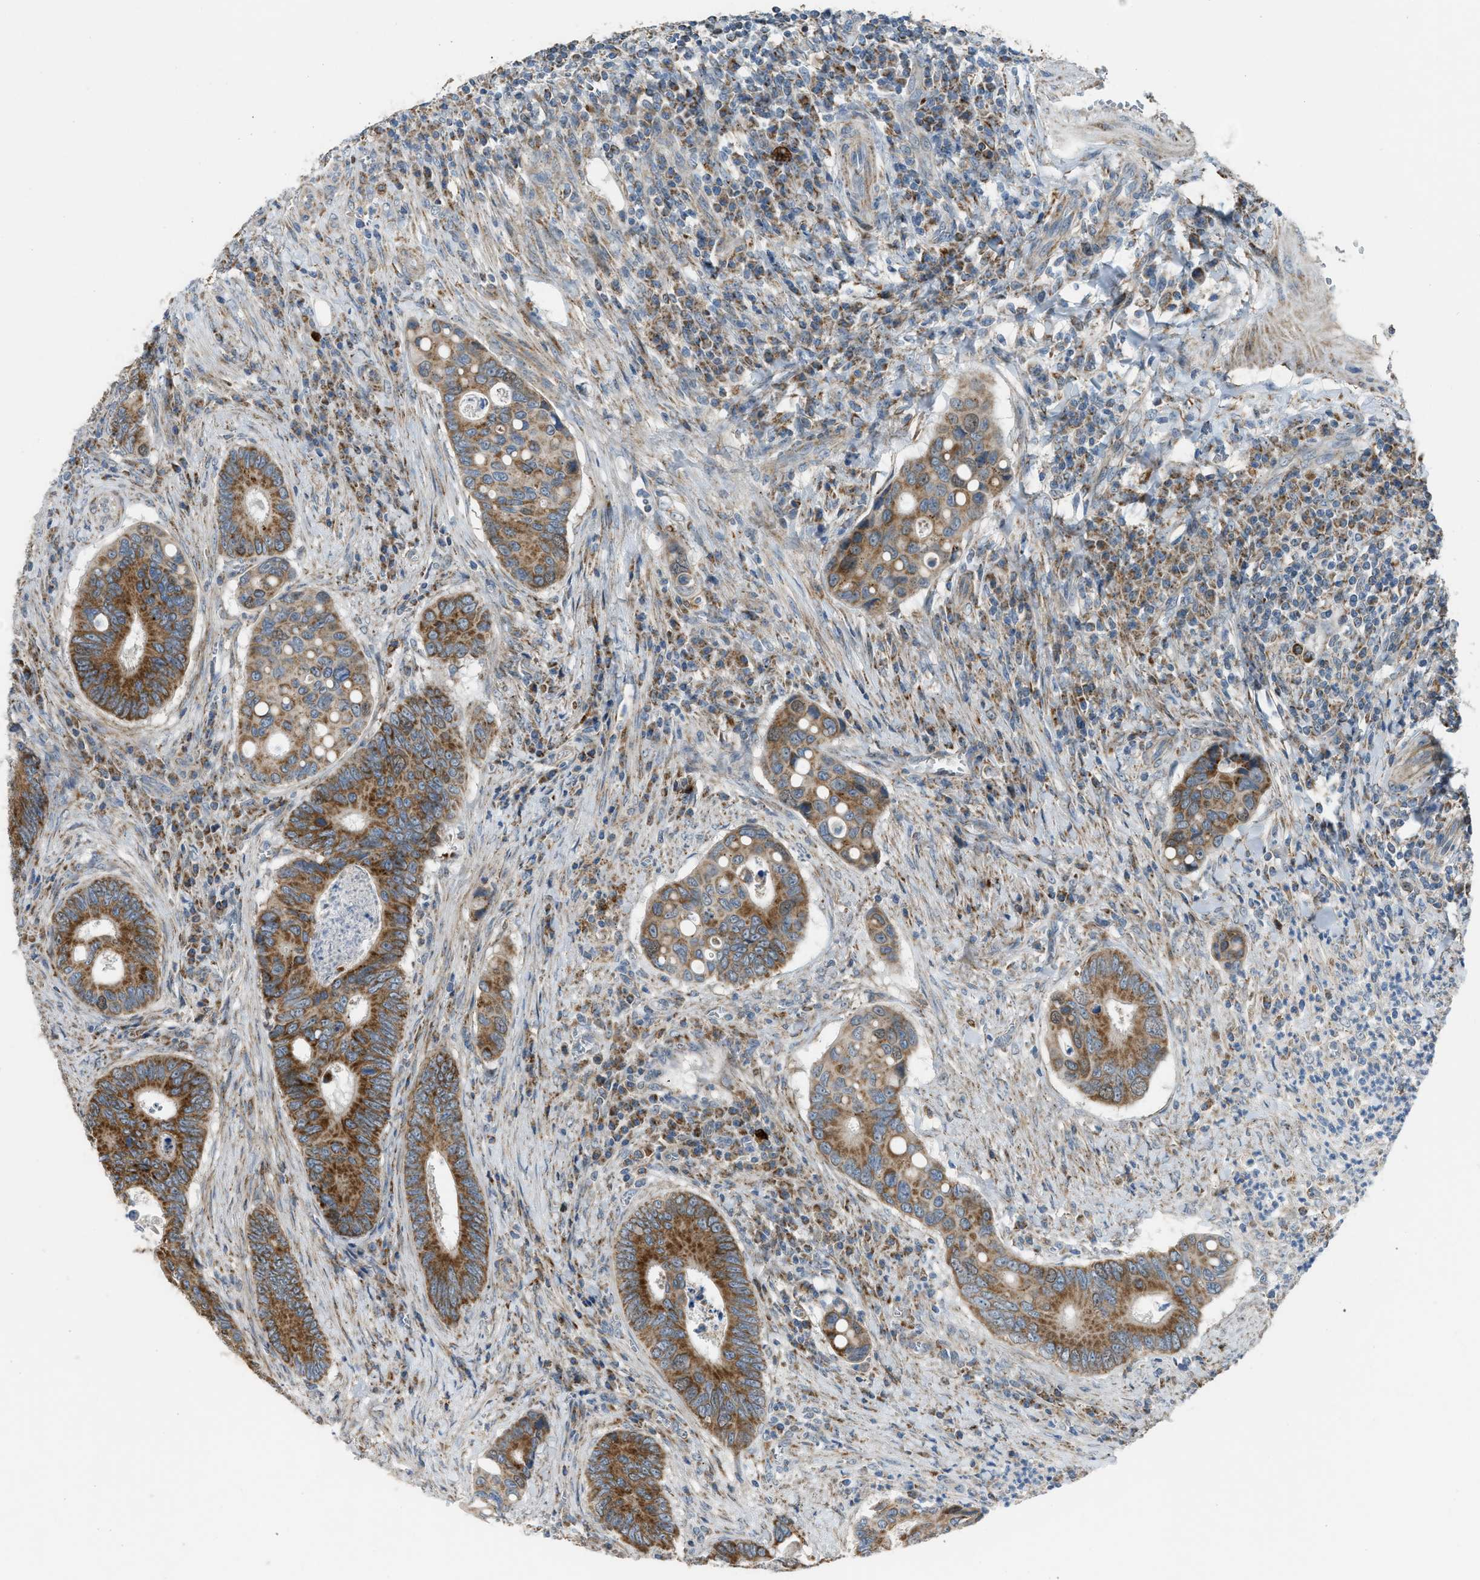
{"staining": {"intensity": "moderate", "quantity": ">75%", "location": "cytoplasmic/membranous"}, "tissue": "colorectal cancer", "cell_type": "Tumor cells", "image_type": "cancer", "snomed": [{"axis": "morphology", "description": "Inflammation, NOS"}, {"axis": "morphology", "description": "Adenocarcinoma, NOS"}, {"axis": "topography", "description": "Colon"}], "caption": "A high-resolution micrograph shows IHC staining of adenocarcinoma (colorectal), which reveals moderate cytoplasmic/membranous expression in about >75% of tumor cells.", "gene": "SMIM20", "patient": {"sex": "male", "age": 72}}